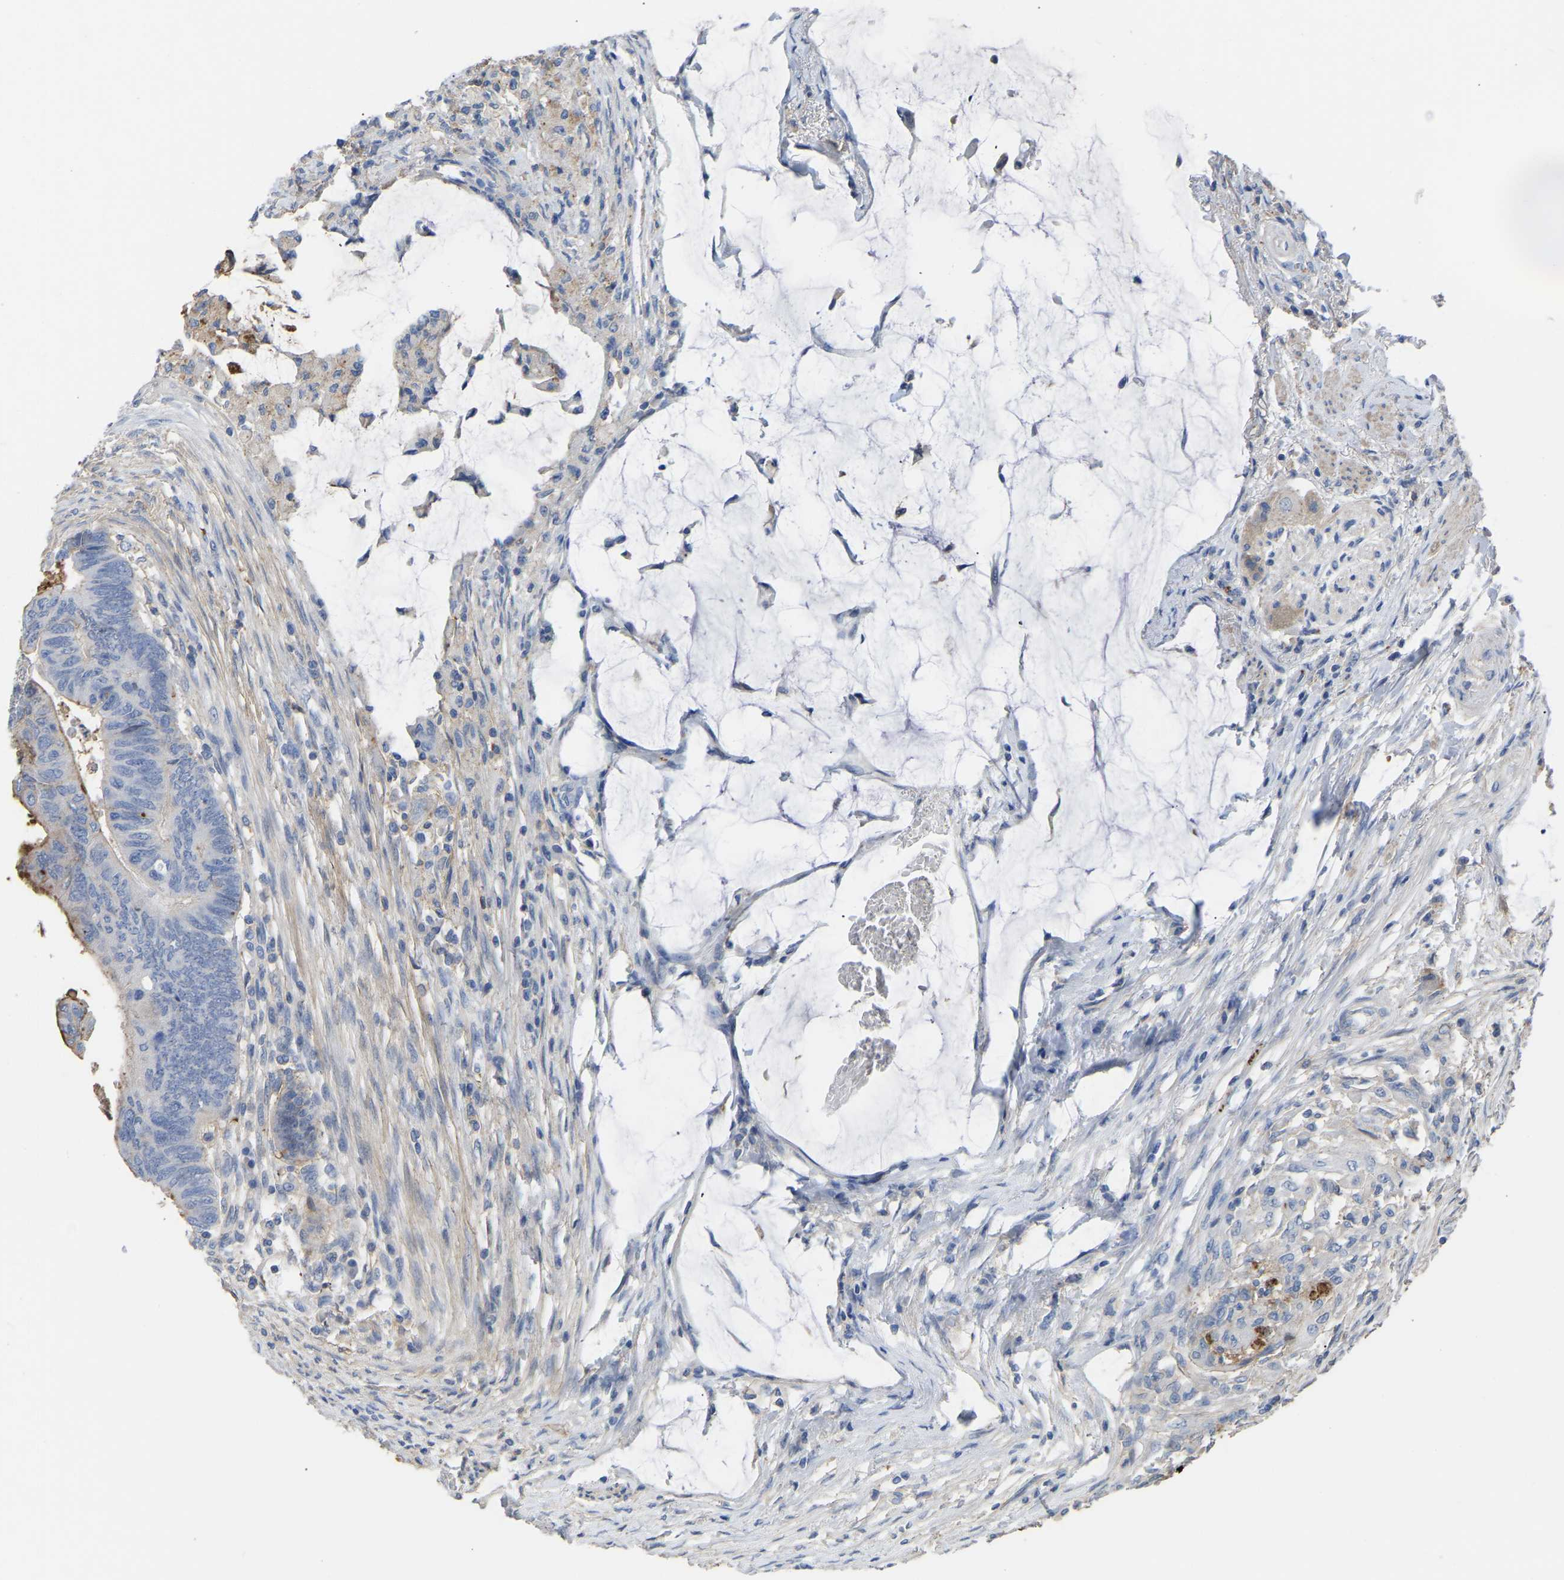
{"staining": {"intensity": "moderate", "quantity": "<25%", "location": "cytoplasmic/membranous"}, "tissue": "colorectal cancer", "cell_type": "Tumor cells", "image_type": "cancer", "snomed": [{"axis": "morphology", "description": "Normal tissue, NOS"}, {"axis": "morphology", "description": "Adenocarcinoma, NOS"}, {"axis": "topography", "description": "Rectum"}, {"axis": "topography", "description": "Peripheral nerve tissue"}], "caption": "IHC image of colorectal cancer stained for a protein (brown), which demonstrates low levels of moderate cytoplasmic/membranous positivity in about <25% of tumor cells.", "gene": "ZNF449", "patient": {"sex": "male", "age": 92}}